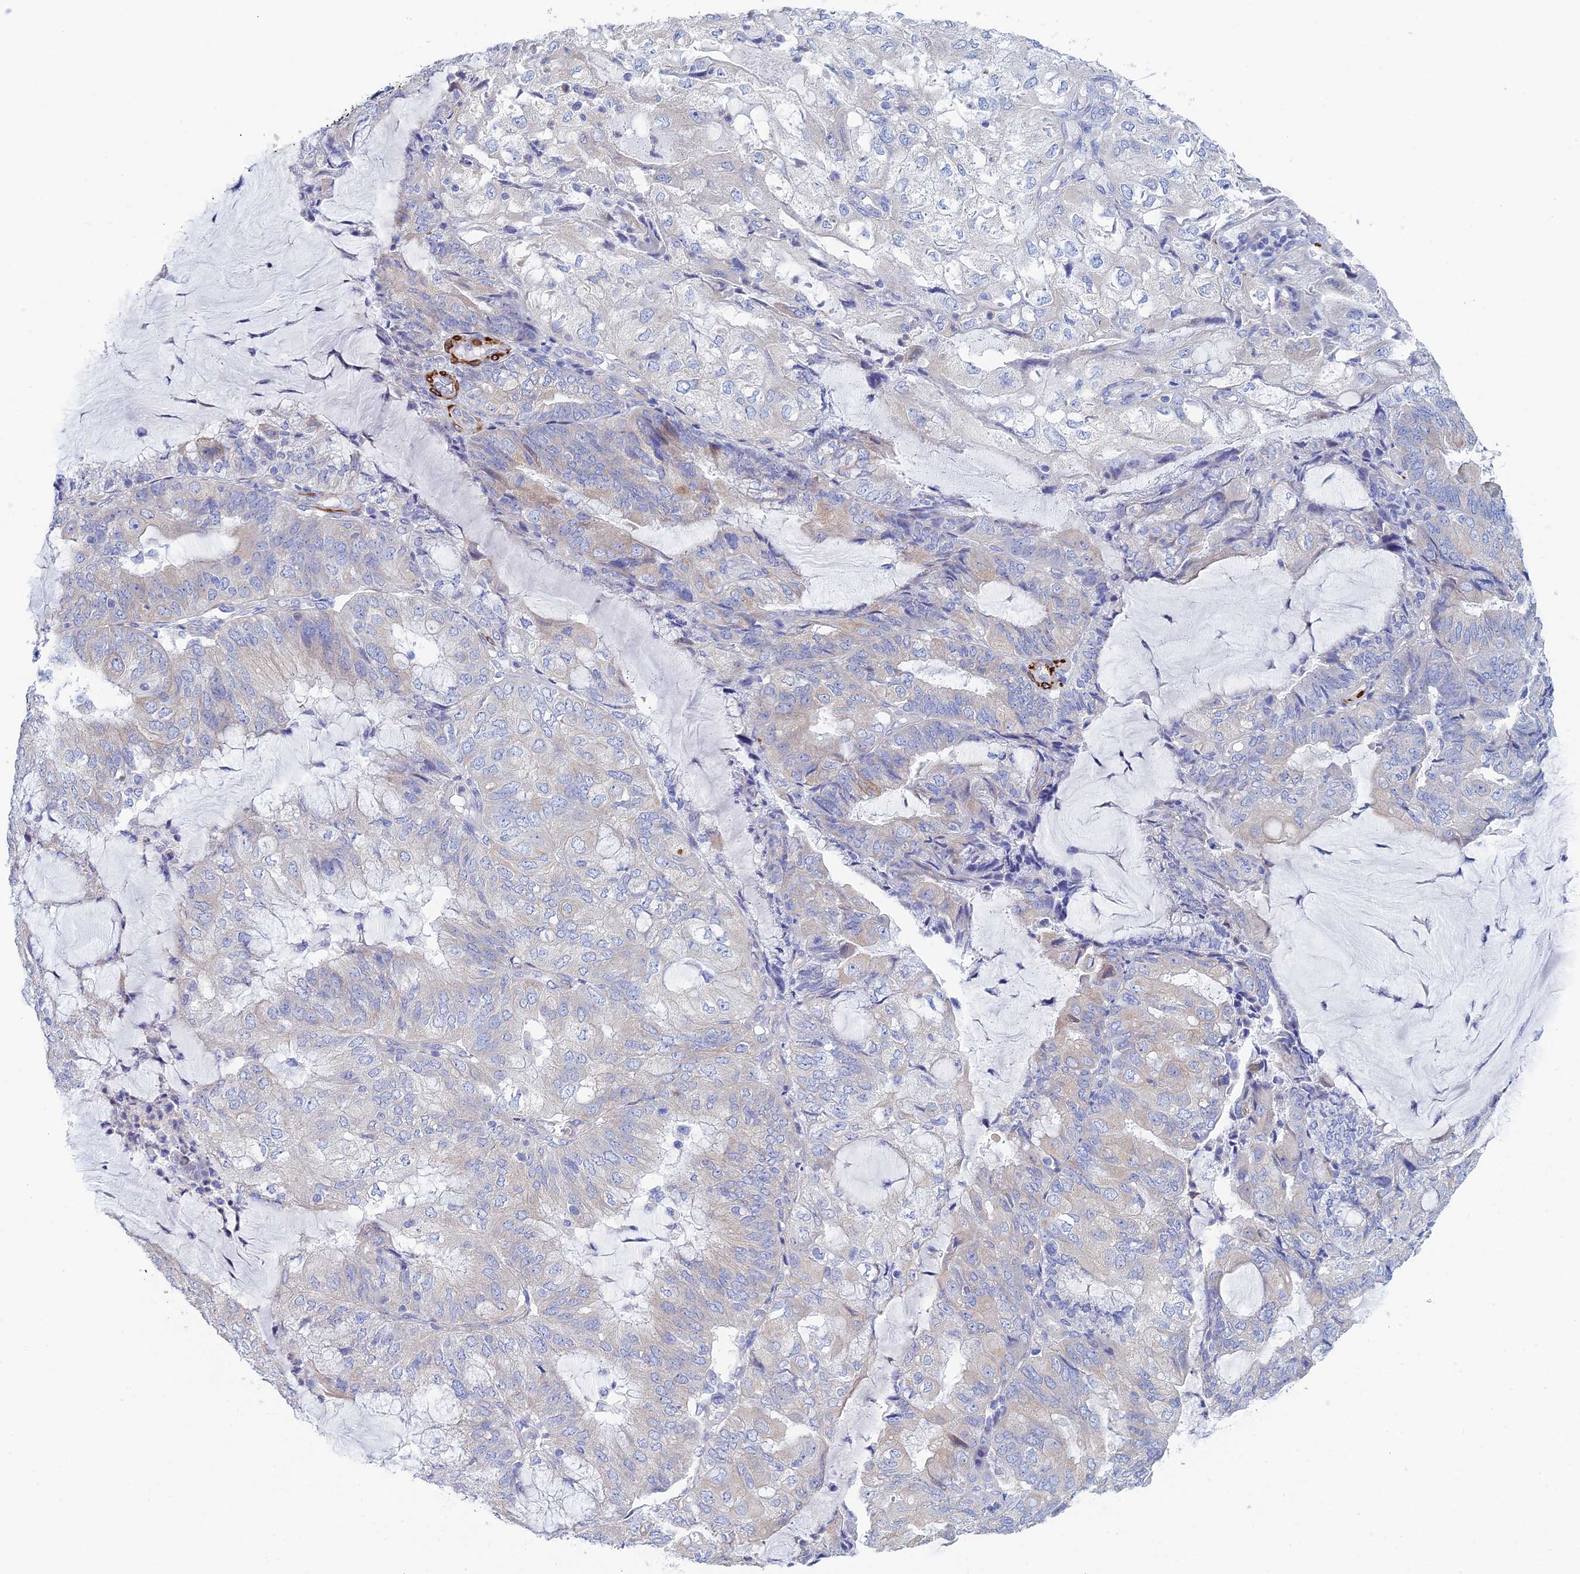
{"staining": {"intensity": "weak", "quantity": "<25%", "location": "cytoplasmic/membranous"}, "tissue": "endometrial cancer", "cell_type": "Tumor cells", "image_type": "cancer", "snomed": [{"axis": "morphology", "description": "Adenocarcinoma, NOS"}, {"axis": "topography", "description": "Endometrium"}], "caption": "Photomicrograph shows no significant protein positivity in tumor cells of endometrial adenocarcinoma.", "gene": "PCDHA8", "patient": {"sex": "female", "age": 81}}